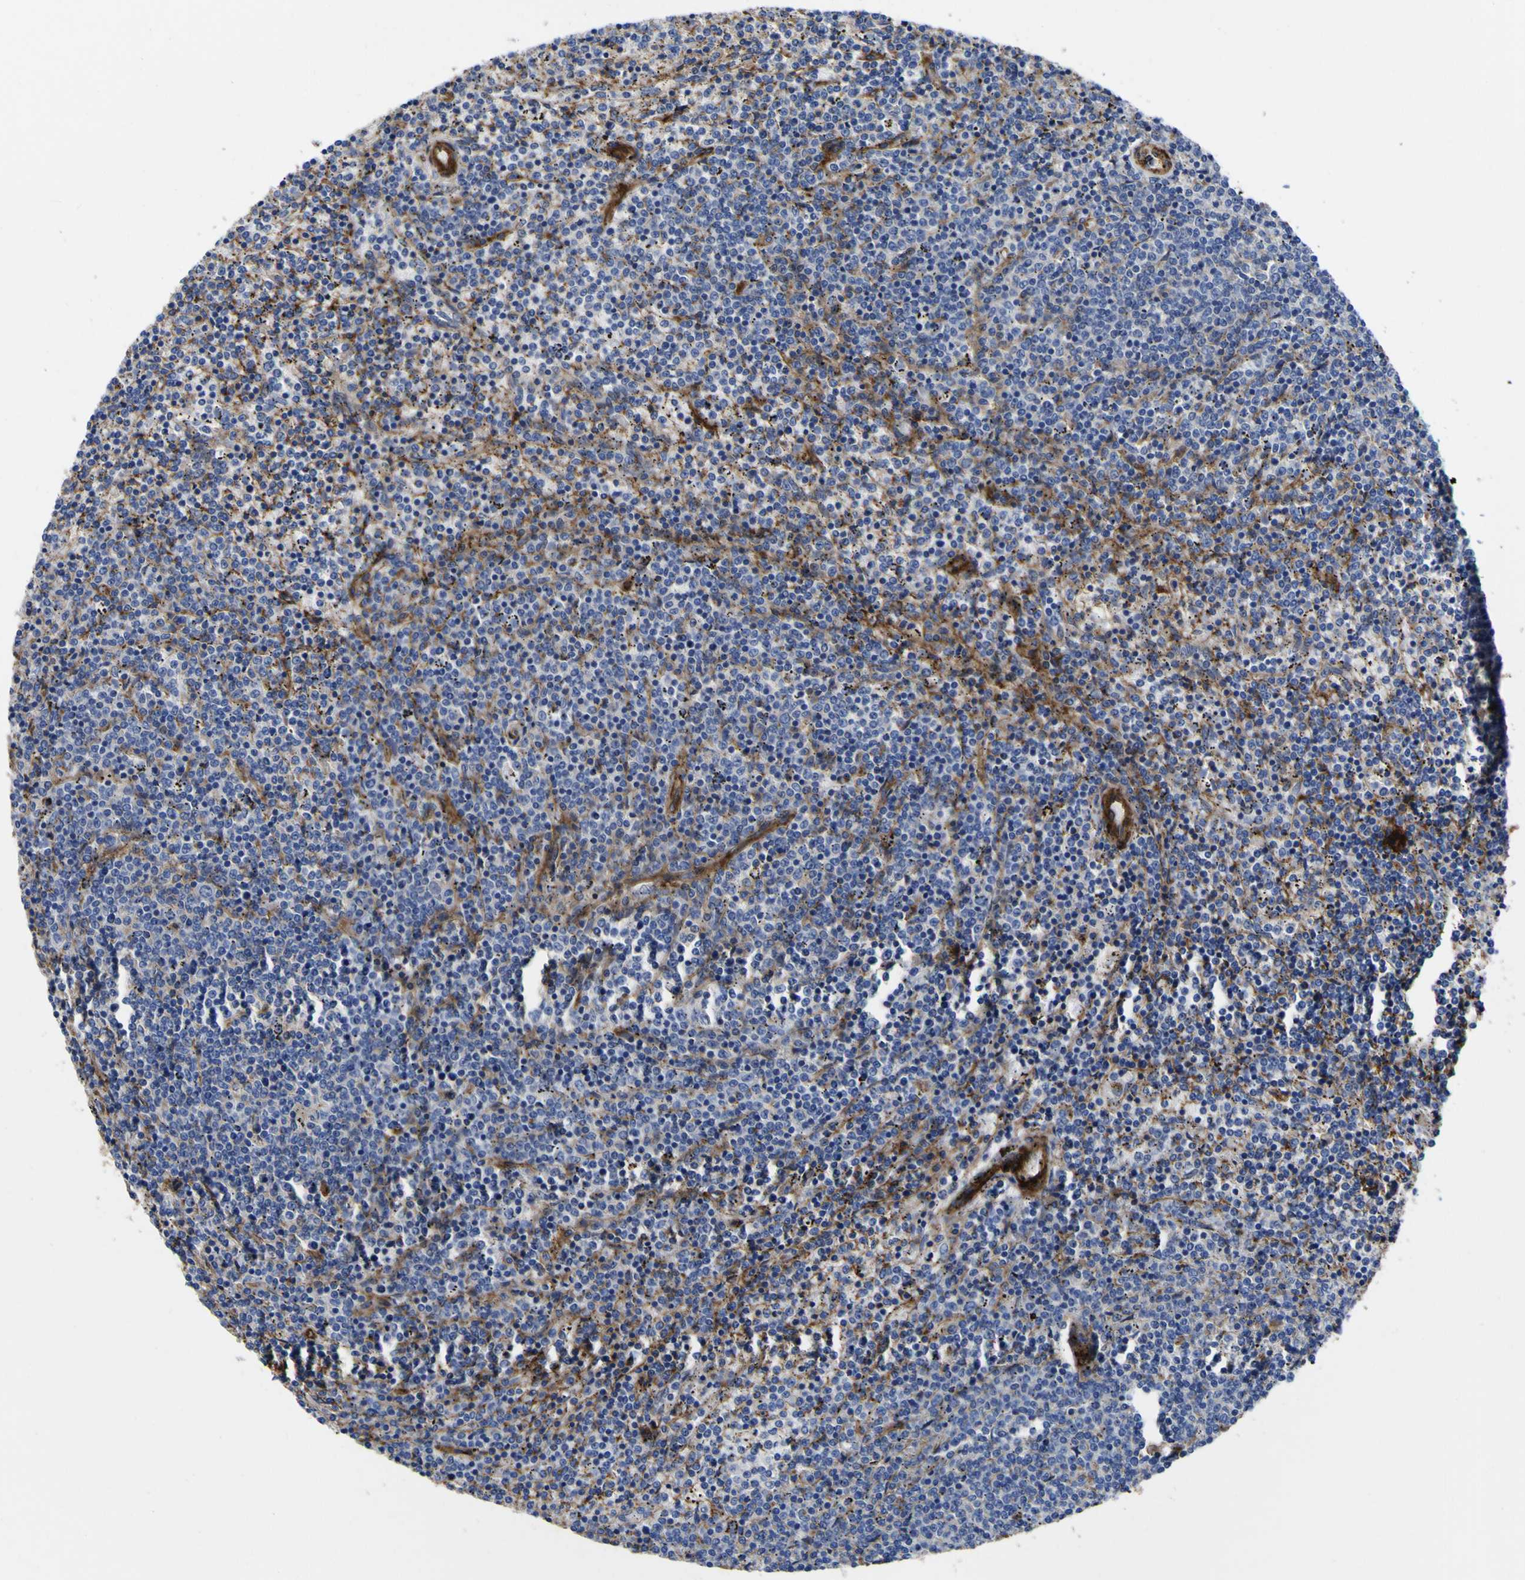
{"staining": {"intensity": "negative", "quantity": "none", "location": "none"}, "tissue": "lymphoma", "cell_type": "Tumor cells", "image_type": "cancer", "snomed": [{"axis": "morphology", "description": "Malignant lymphoma, non-Hodgkin's type, Low grade"}, {"axis": "topography", "description": "Spleen"}], "caption": "IHC of human lymphoma demonstrates no expression in tumor cells. (Brightfield microscopy of DAB (3,3'-diaminobenzidine) immunohistochemistry (IHC) at high magnification).", "gene": "CD151", "patient": {"sex": "female", "age": 50}}